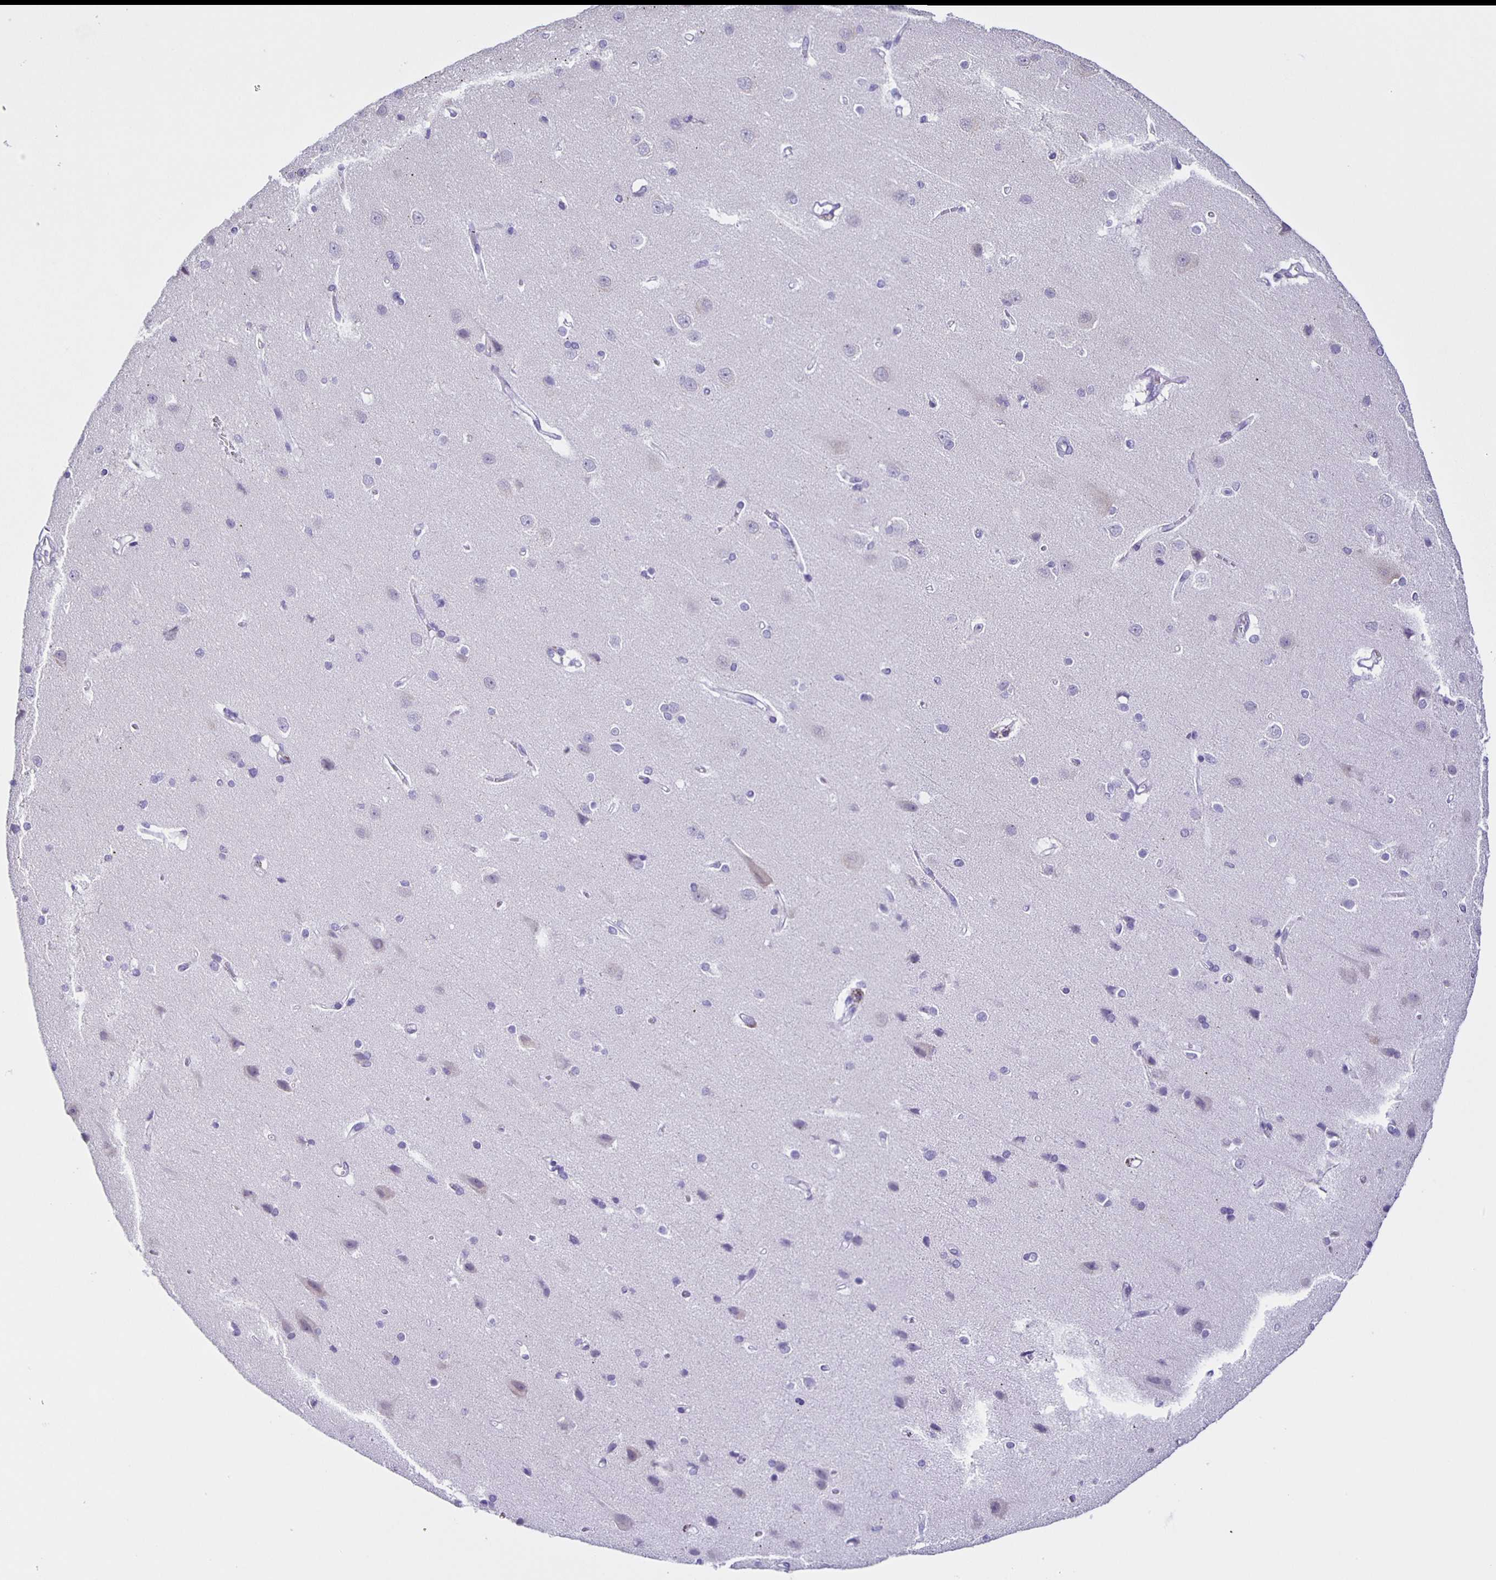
{"staining": {"intensity": "negative", "quantity": "none", "location": "none"}, "tissue": "cerebral cortex", "cell_type": "Endothelial cells", "image_type": "normal", "snomed": [{"axis": "morphology", "description": "Normal tissue, NOS"}, {"axis": "topography", "description": "Cerebral cortex"}], "caption": "High power microscopy micrograph of an immunohistochemistry image of unremarkable cerebral cortex, revealing no significant positivity in endothelial cells. (Brightfield microscopy of DAB immunohistochemistry (IHC) at high magnification).", "gene": "SLC12A3", "patient": {"sex": "male", "age": 37}}